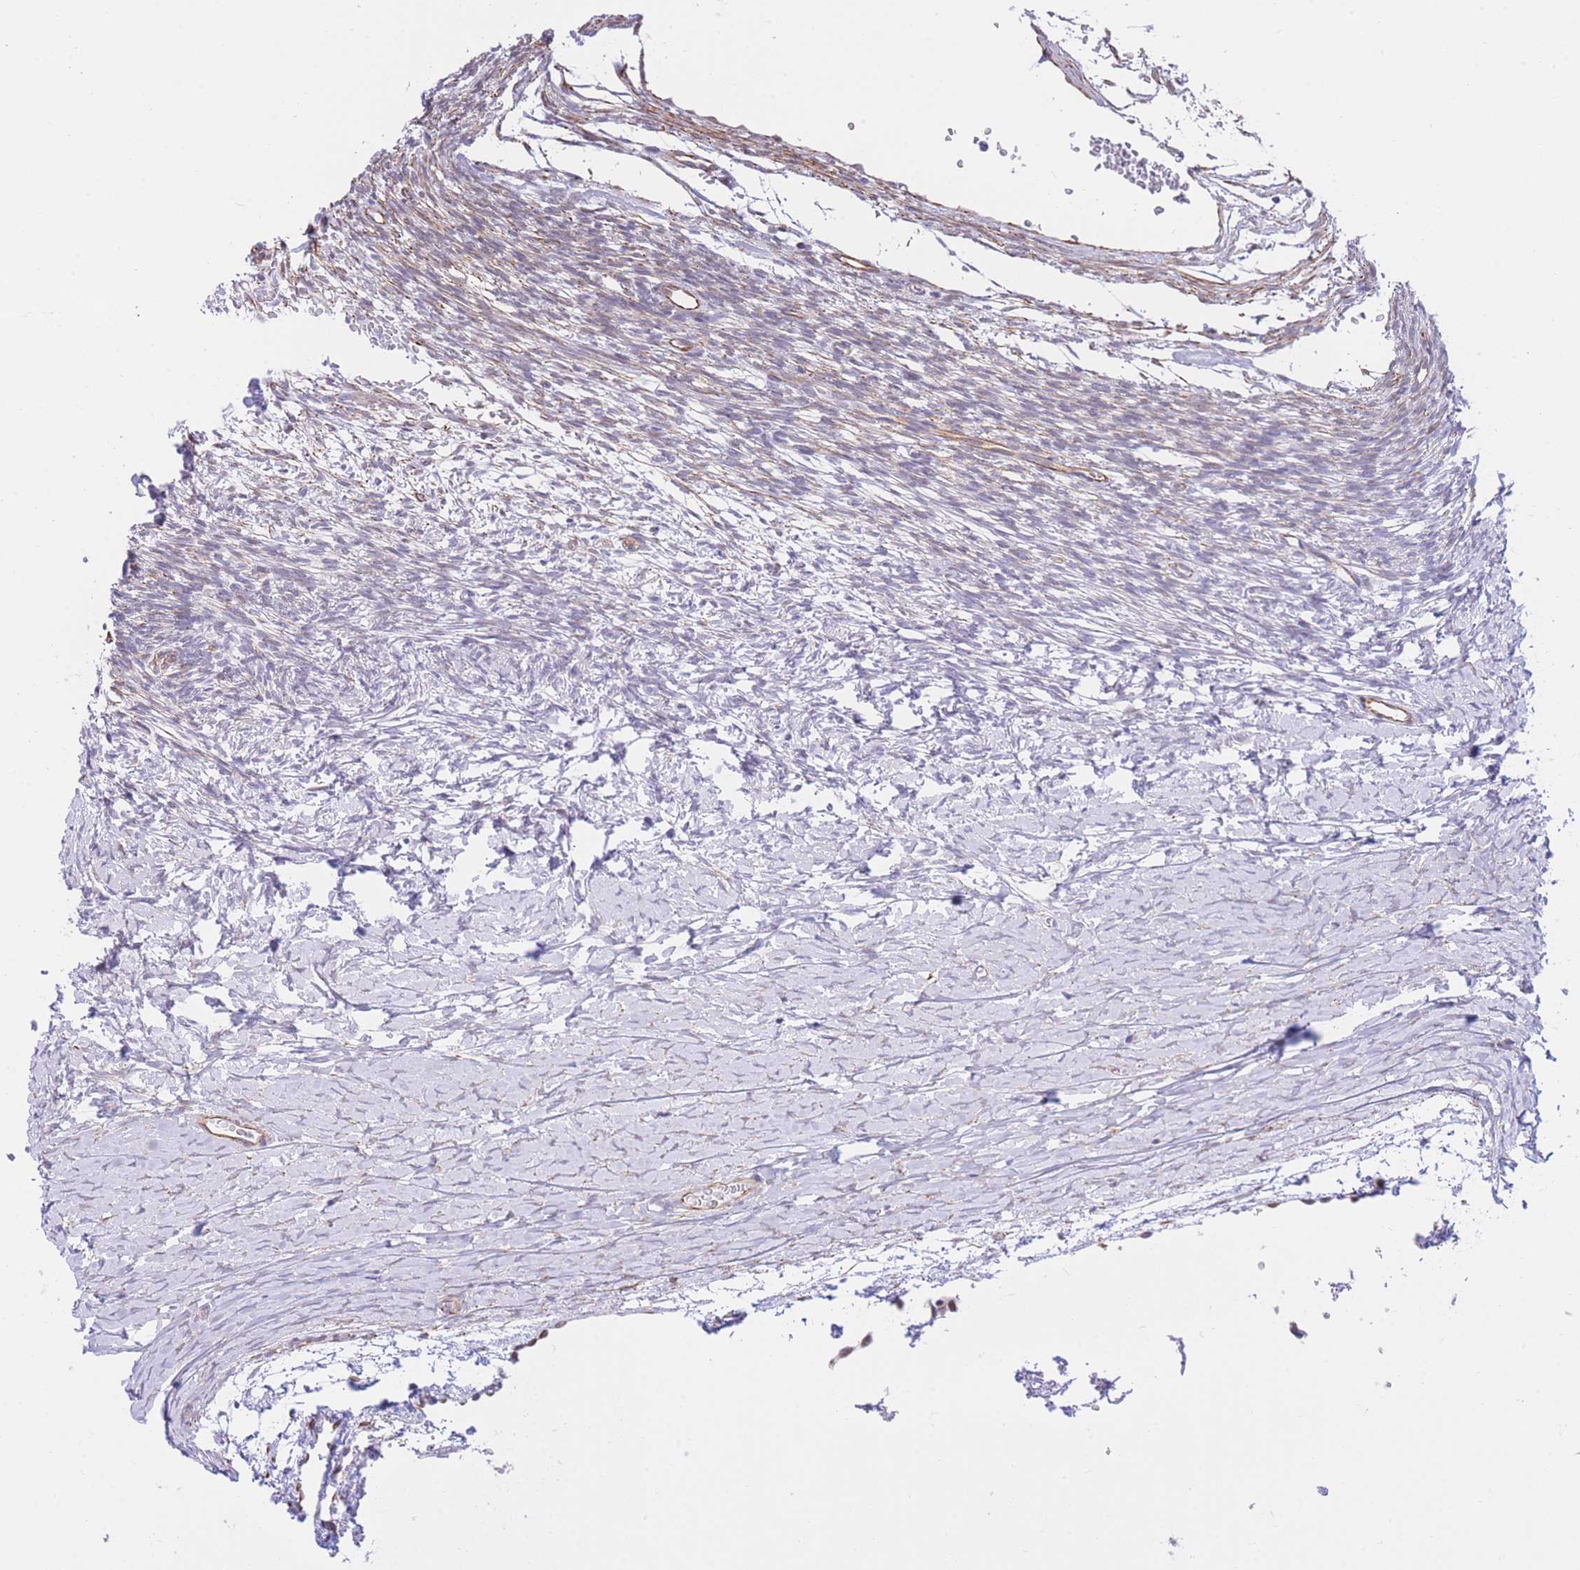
{"staining": {"intensity": "negative", "quantity": "none", "location": "none"}, "tissue": "ovary", "cell_type": "Ovarian stroma cells", "image_type": "normal", "snomed": [{"axis": "morphology", "description": "Normal tissue, NOS"}, {"axis": "topography", "description": "Ovary"}], "caption": "Protein analysis of normal ovary exhibits no significant expression in ovarian stroma cells. (Brightfield microscopy of DAB IHC at high magnification).", "gene": "PSG11", "patient": {"sex": "female", "age": 39}}